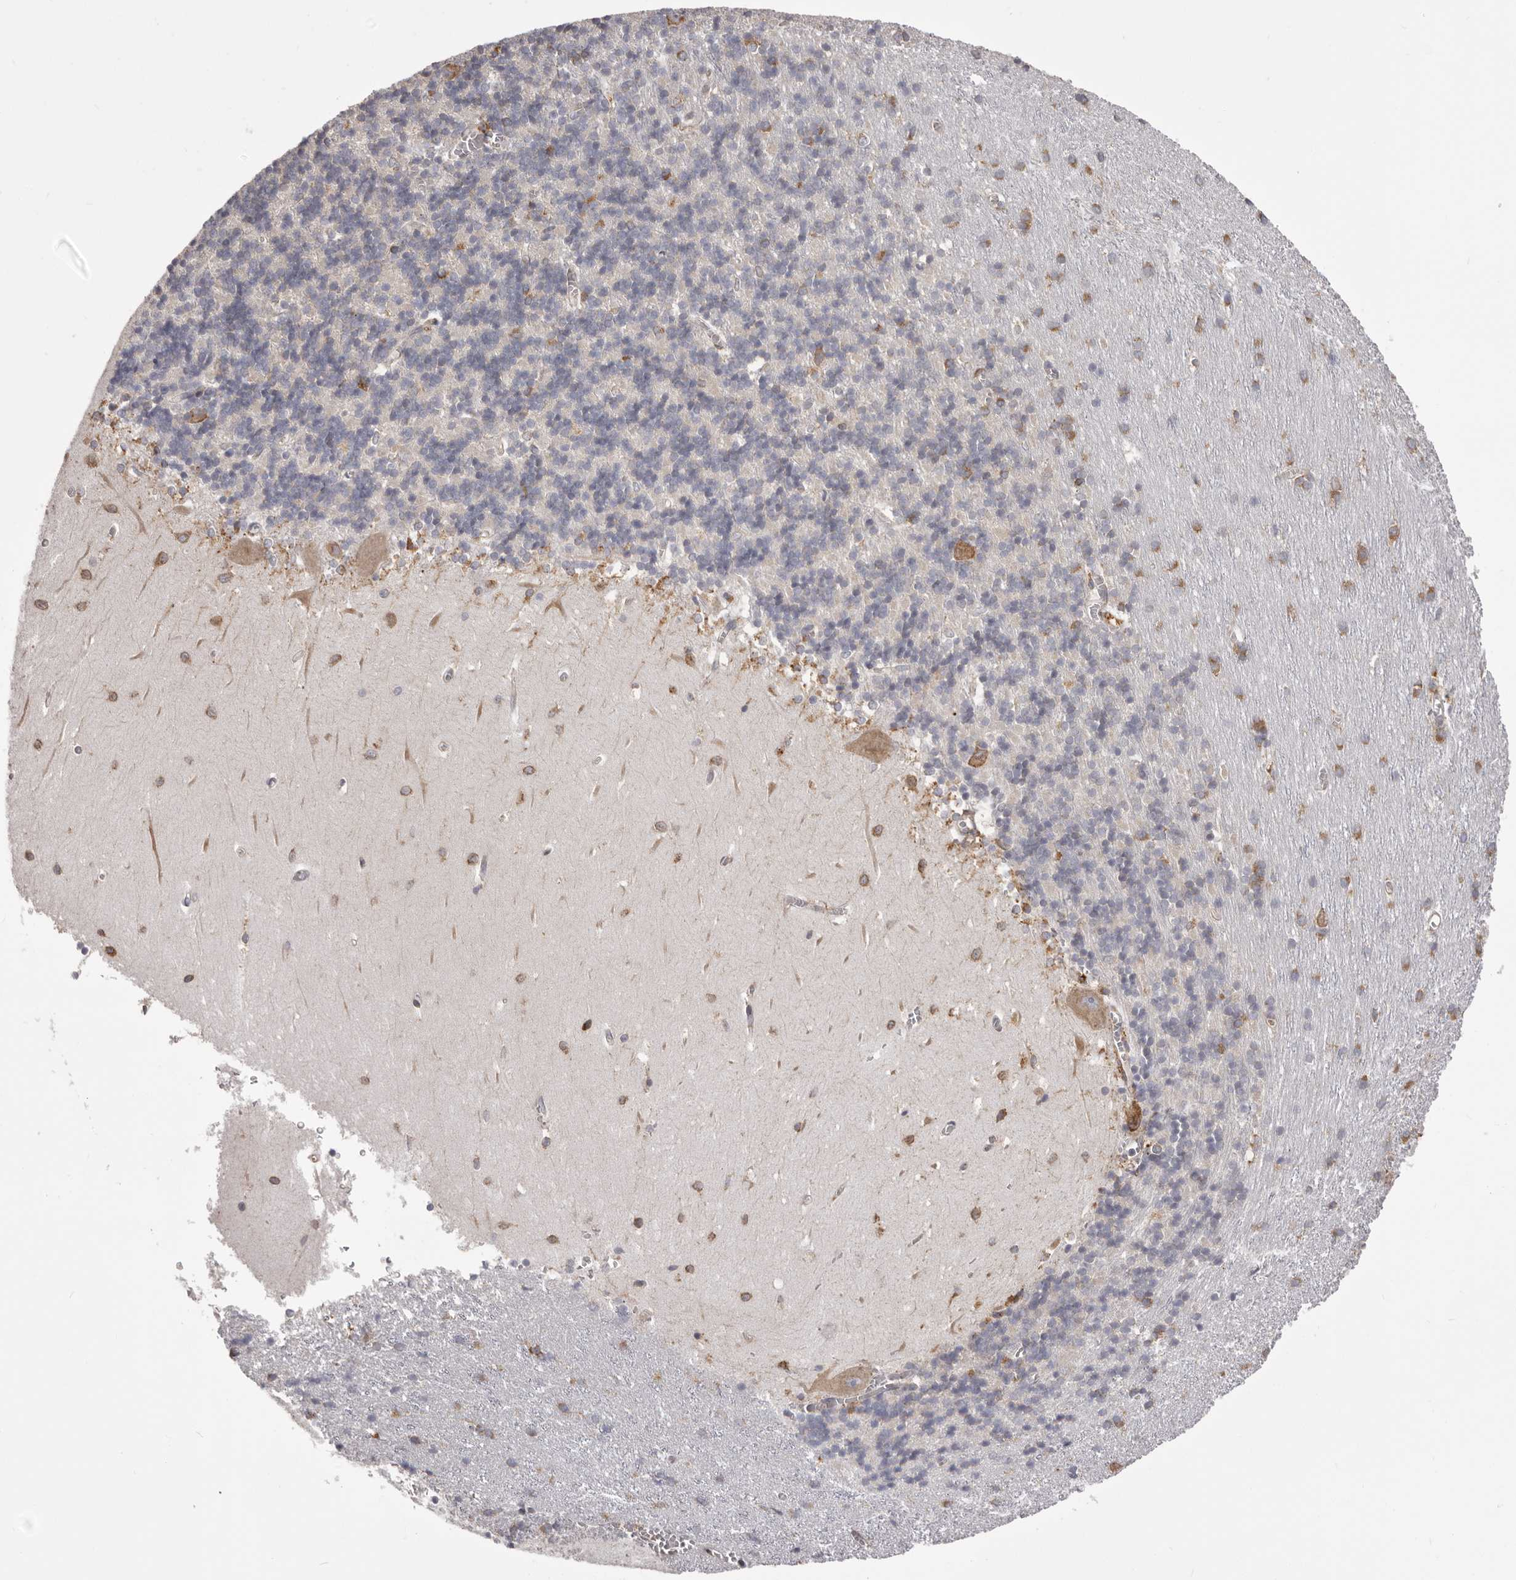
{"staining": {"intensity": "moderate", "quantity": "<25%", "location": "cytoplasmic/membranous"}, "tissue": "cerebellum", "cell_type": "Cells in granular layer", "image_type": "normal", "snomed": [{"axis": "morphology", "description": "Normal tissue, NOS"}, {"axis": "topography", "description": "Cerebellum"}], "caption": "This micrograph displays immunohistochemistry (IHC) staining of normal cerebellum, with low moderate cytoplasmic/membranous staining in approximately <25% of cells in granular layer.", "gene": "QRSL1", "patient": {"sex": "male", "age": 37}}